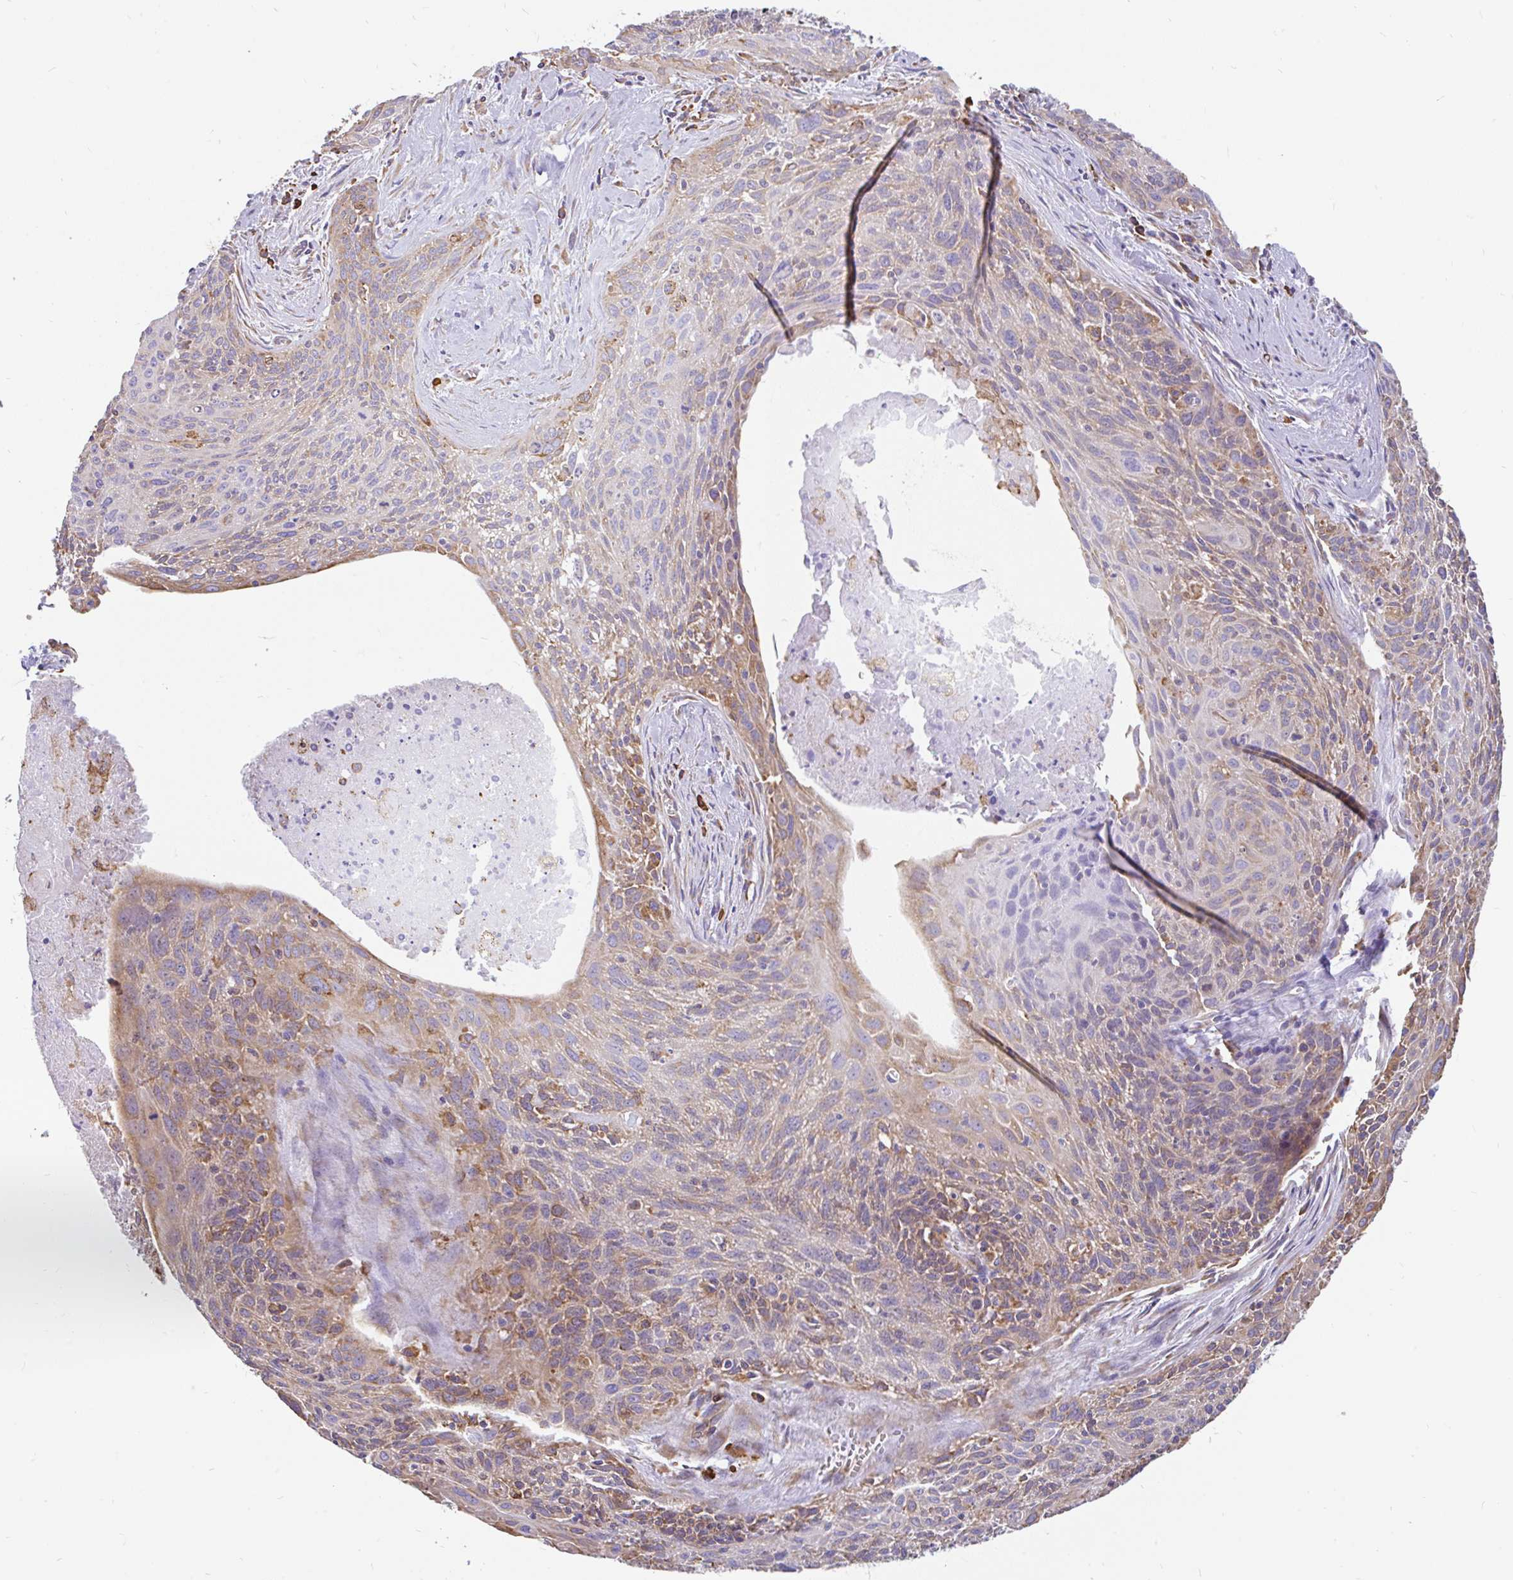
{"staining": {"intensity": "moderate", "quantity": "25%-75%", "location": "cytoplasmic/membranous"}, "tissue": "cervical cancer", "cell_type": "Tumor cells", "image_type": "cancer", "snomed": [{"axis": "morphology", "description": "Squamous cell carcinoma, NOS"}, {"axis": "topography", "description": "Cervix"}], "caption": "Human squamous cell carcinoma (cervical) stained with a protein marker demonstrates moderate staining in tumor cells.", "gene": "EML5", "patient": {"sex": "female", "age": 55}}